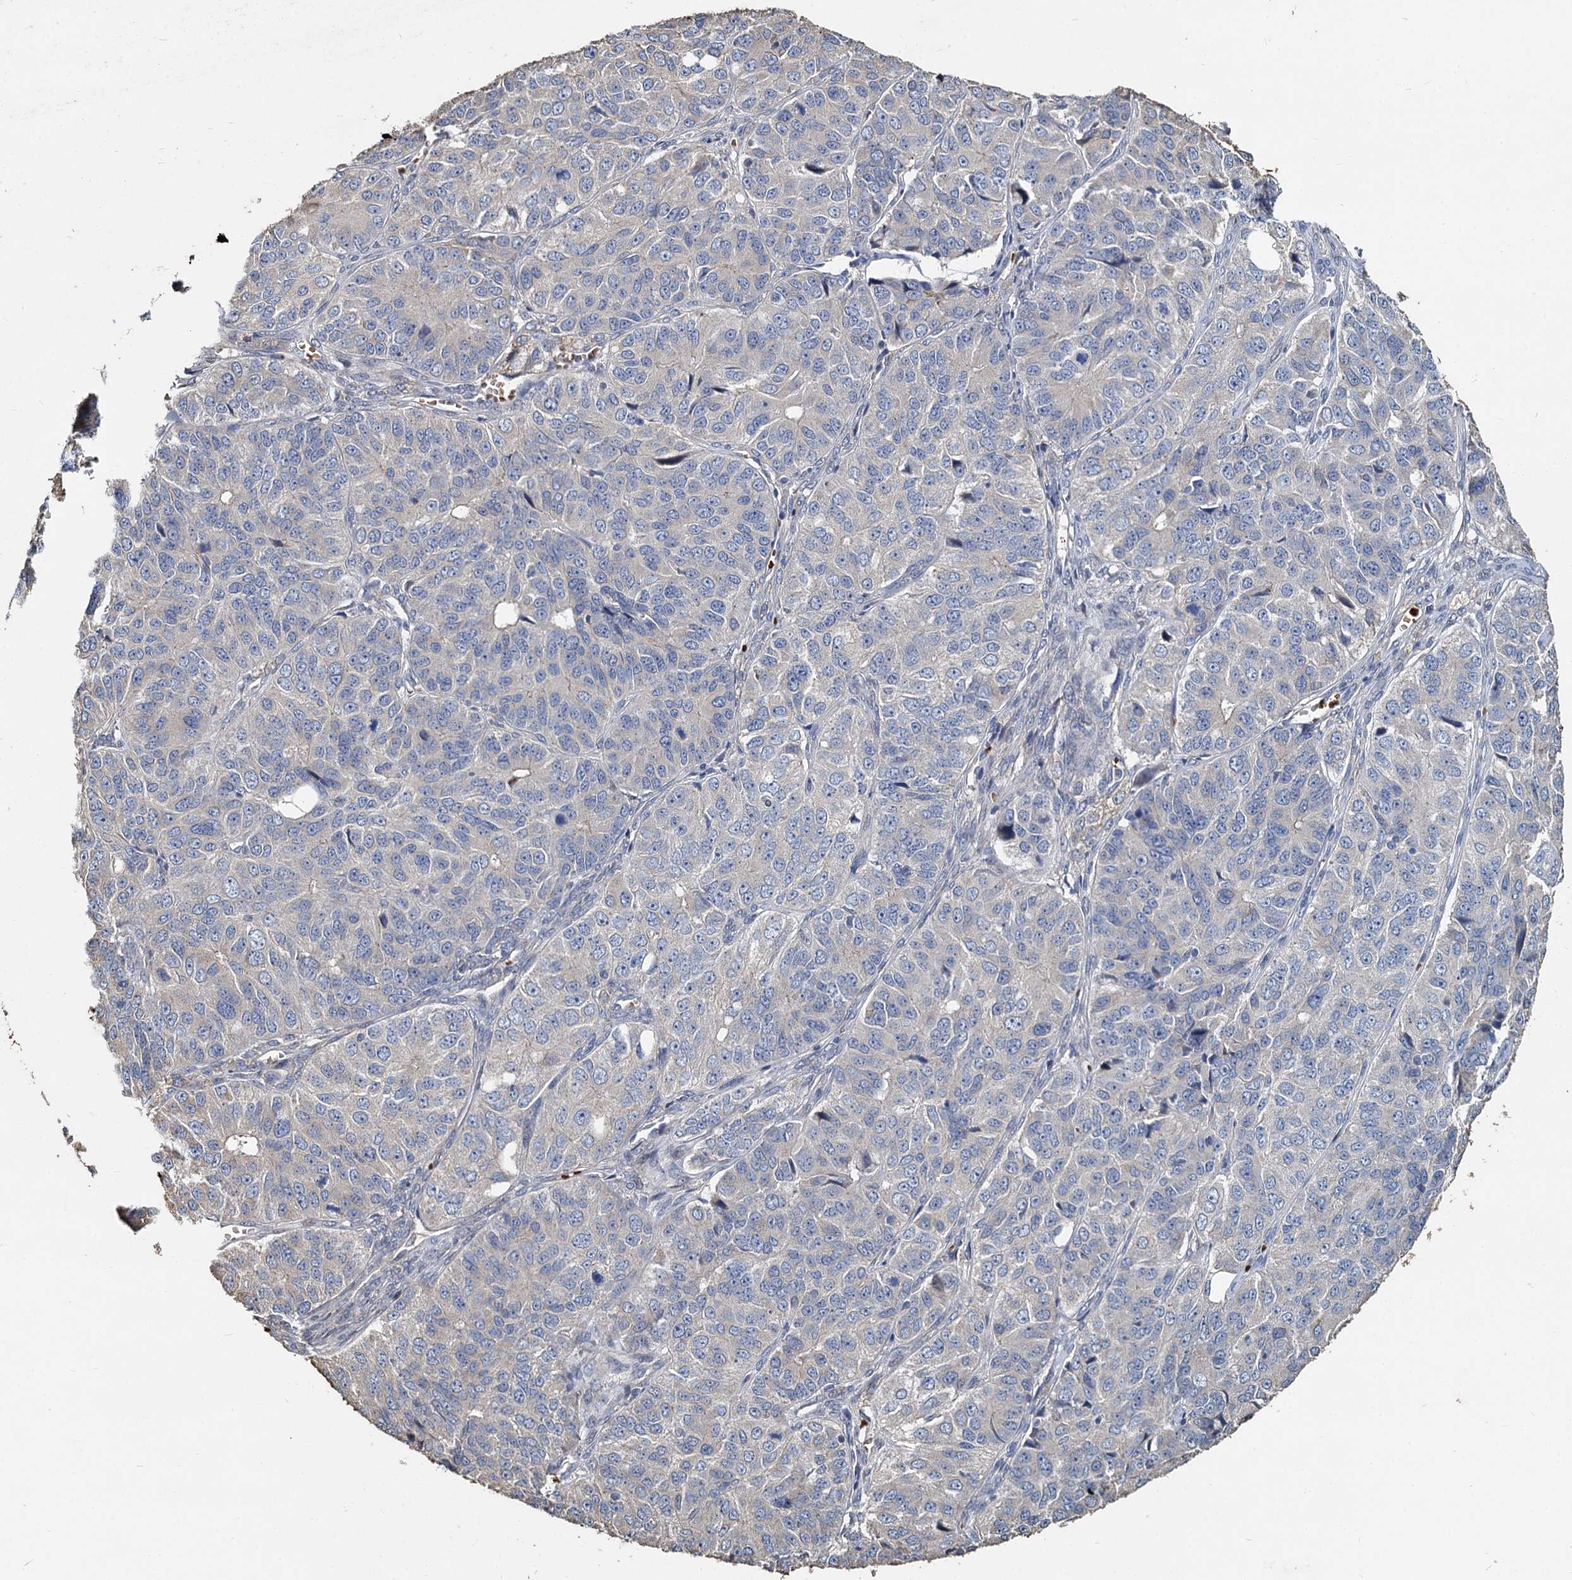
{"staining": {"intensity": "negative", "quantity": "none", "location": "none"}, "tissue": "ovarian cancer", "cell_type": "Tumor cells", "image_type": "cancer", "snomed": [{"axis": "morphology", "description": "Carcinoma, endometroid"}, {"axis": "topography", "description": "Ovary"}], "caption": "Immunohistochemistry (IHC) of endometroid carcinoma (ovarian) displays no staining in tumor cells.", "gene": "TCTN2", "patient": {"sex": "female", "age": 51}}